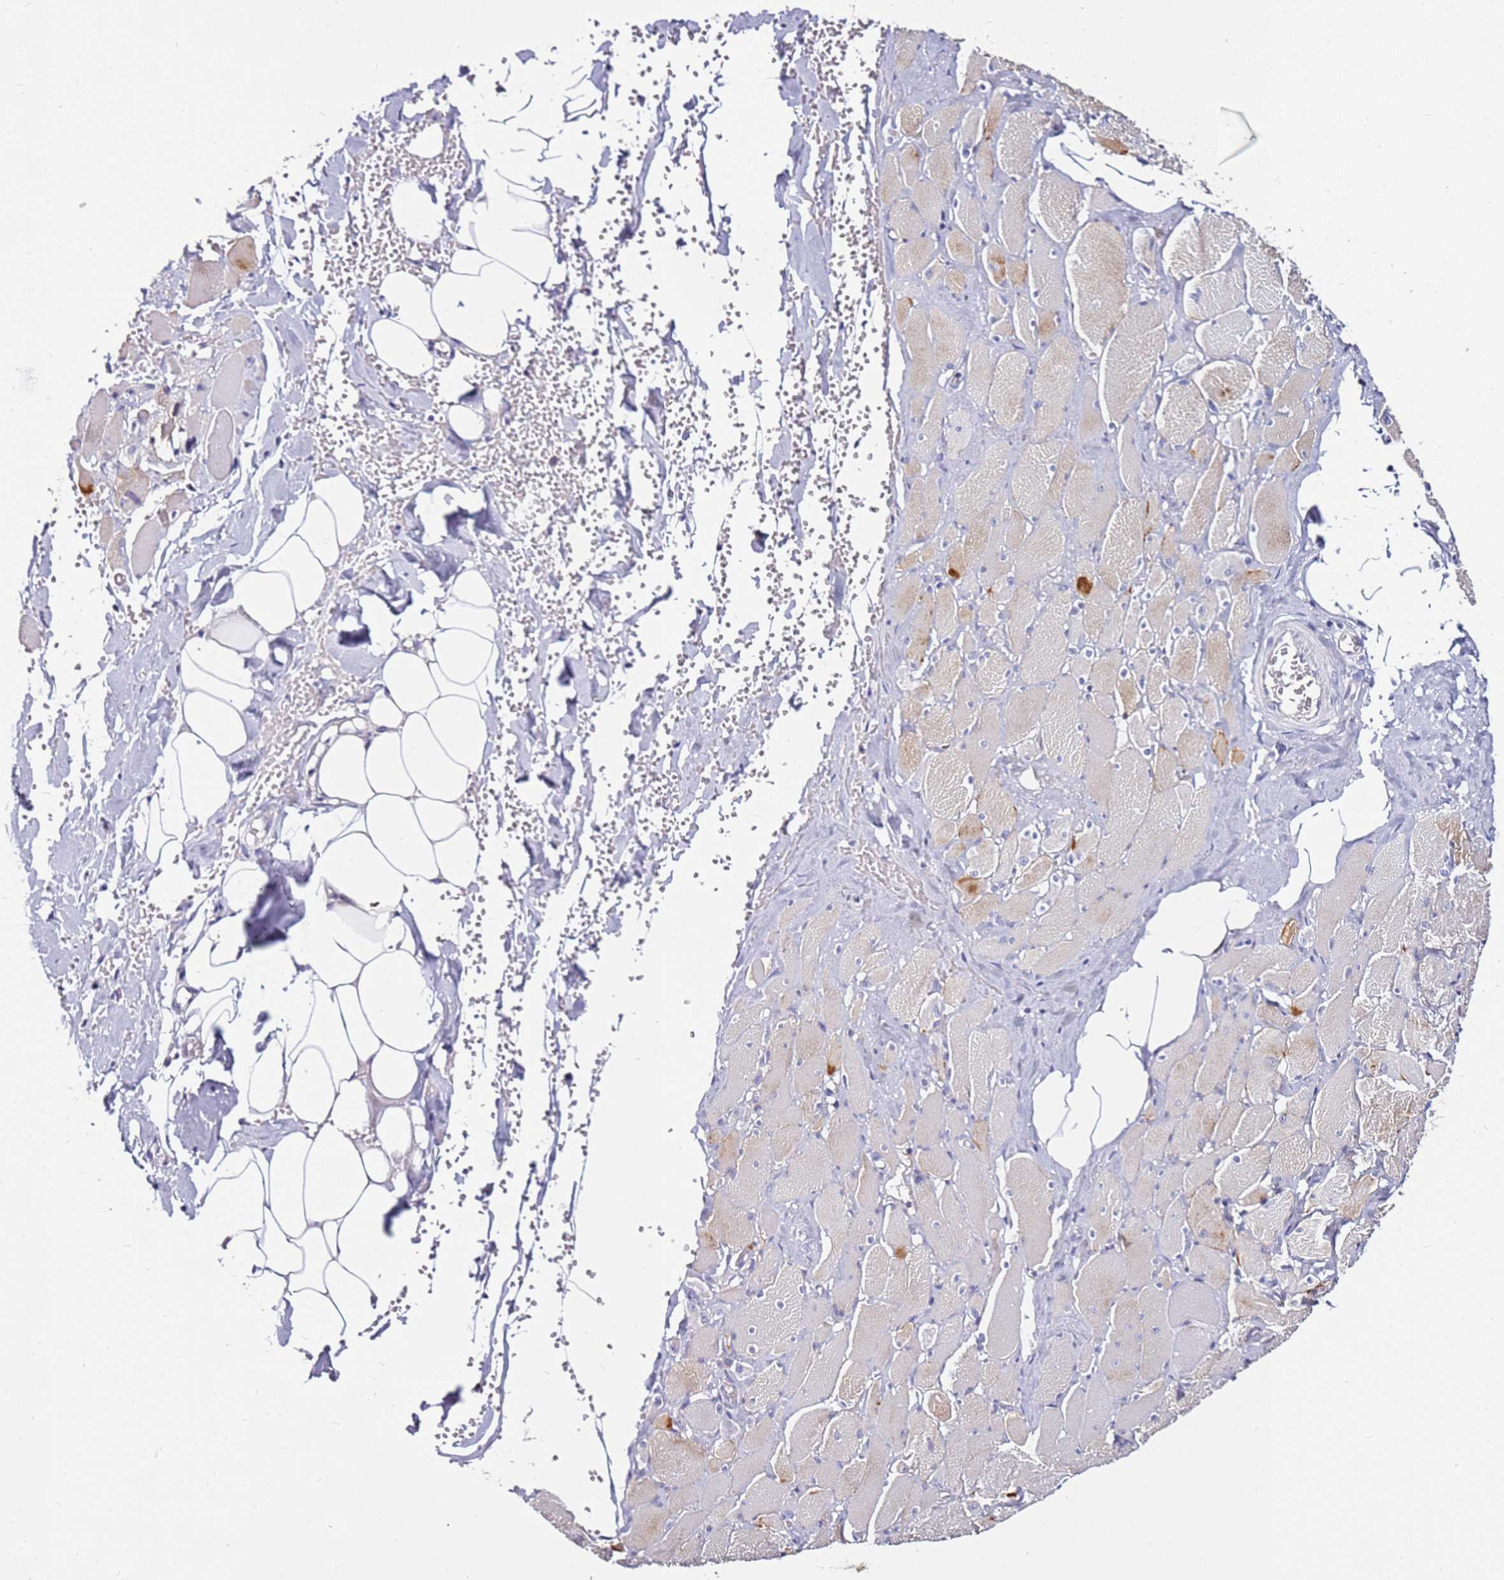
{"staining": {"intensity": "moderate", "quantity": "<25%", "location": "cytoplasmic/membranous"}, "tissue": "skeletal muscle", "cell_type": "Myocytes", "image_type": "normal", "snomed": [{"axis": "morphology", "description": "Normal tissue, NOS"}, {"axis": "morphology", "description": "Basal cell carcinoma"}, {"axis": "topography", "description": "Skeletal muscle"}], "caption": "Protein expression analysis of benign human skeletal muscle reveals moderate cytoplasmic/membranous staining in approximately <25% of myocytes. The staining was performed using DAB to visualize the protein expression in brown, while the nuclei were stained in blue with hematoxylin (Magnification: 20x).", "gene": "SRRM5", "patient": {"sex": "female", "age": 64}}